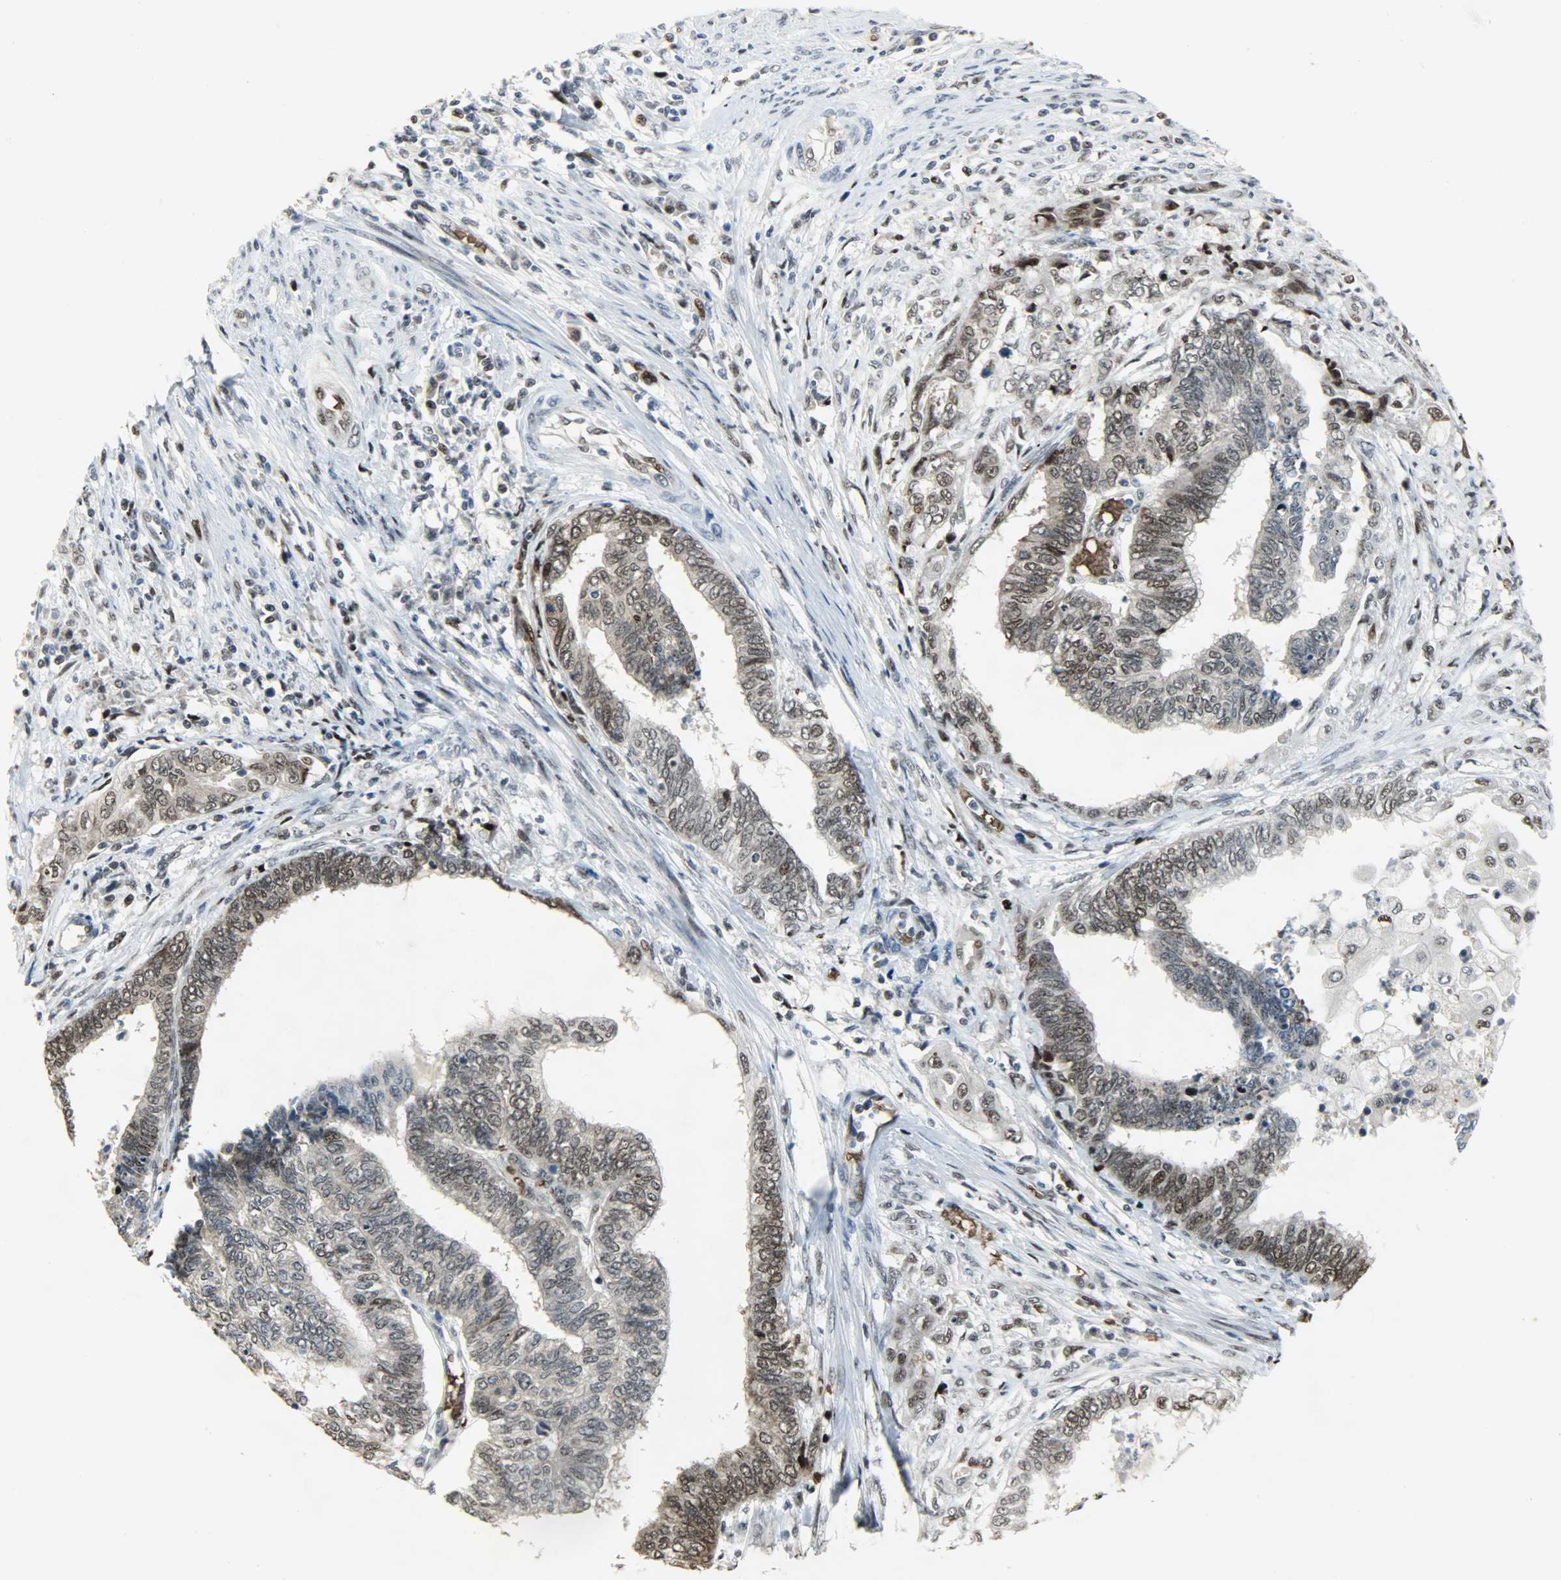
{"staining": {"intensity": "moderate", "quantity": ">75%", "location": "nuclear"}, "tissue": "endometrial cancer", "cell_type": "Tumor cells", "image_type": "cancer", "snomed": [{"axis": "morphology", "description": "Adenocarcinoma, NOS"}, {"axis": "topography", "description": "Uterus"}, {"axis": "topography", "description": "Endometrium"}], "caption": "IHC micrograph of neoplastic tissue: human adenocarcinoma (endometrial) stained using IHC demonstrates medium levels of moderate protein expression localized specifically in the nuclear of tumor cells, appearing as a nuclear brown color.", "gene": "SNAI1", "patient": {"sex": "female", "age": 70}}